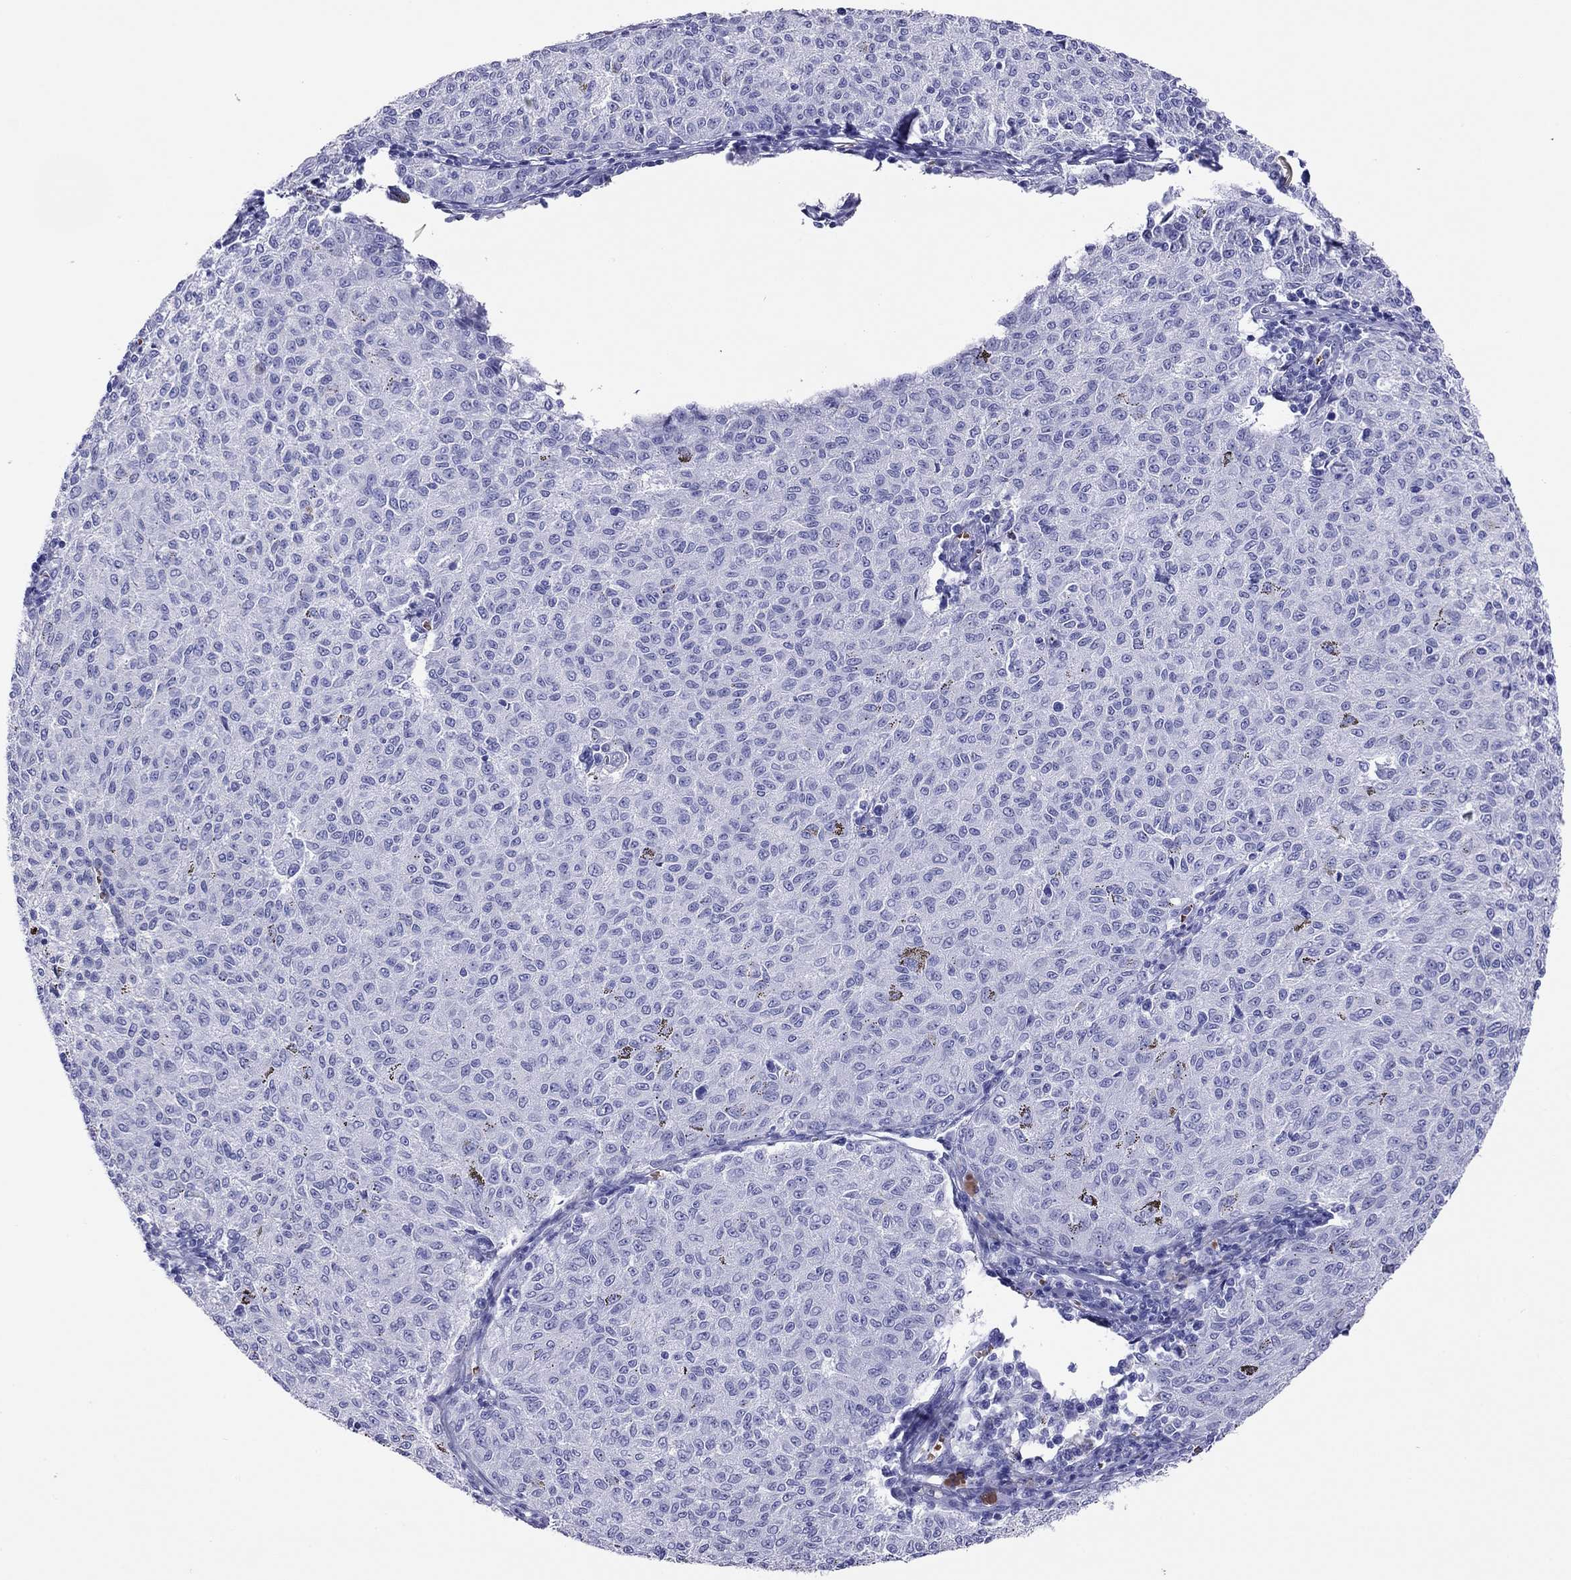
{"staining": {"intensity": "negative", "quantity": "none", "location": "none"}, "tissue": "melanoma", "cell_type": "Tumor cells", "image_type": "cancer", "snomed": [{"axis": "morphology", "description": "Malignant melanoma, NOS"}, {"axis": "topography", "description": "Skin"}], "caption": "Immunohistochemistry photomicrograph of neoplastic tissue: melanoma stained with DAB reveals no significant protein expression in tumor cells.", "gene": "PTPRN", "patient": {"sex": "female", "age": 72}}